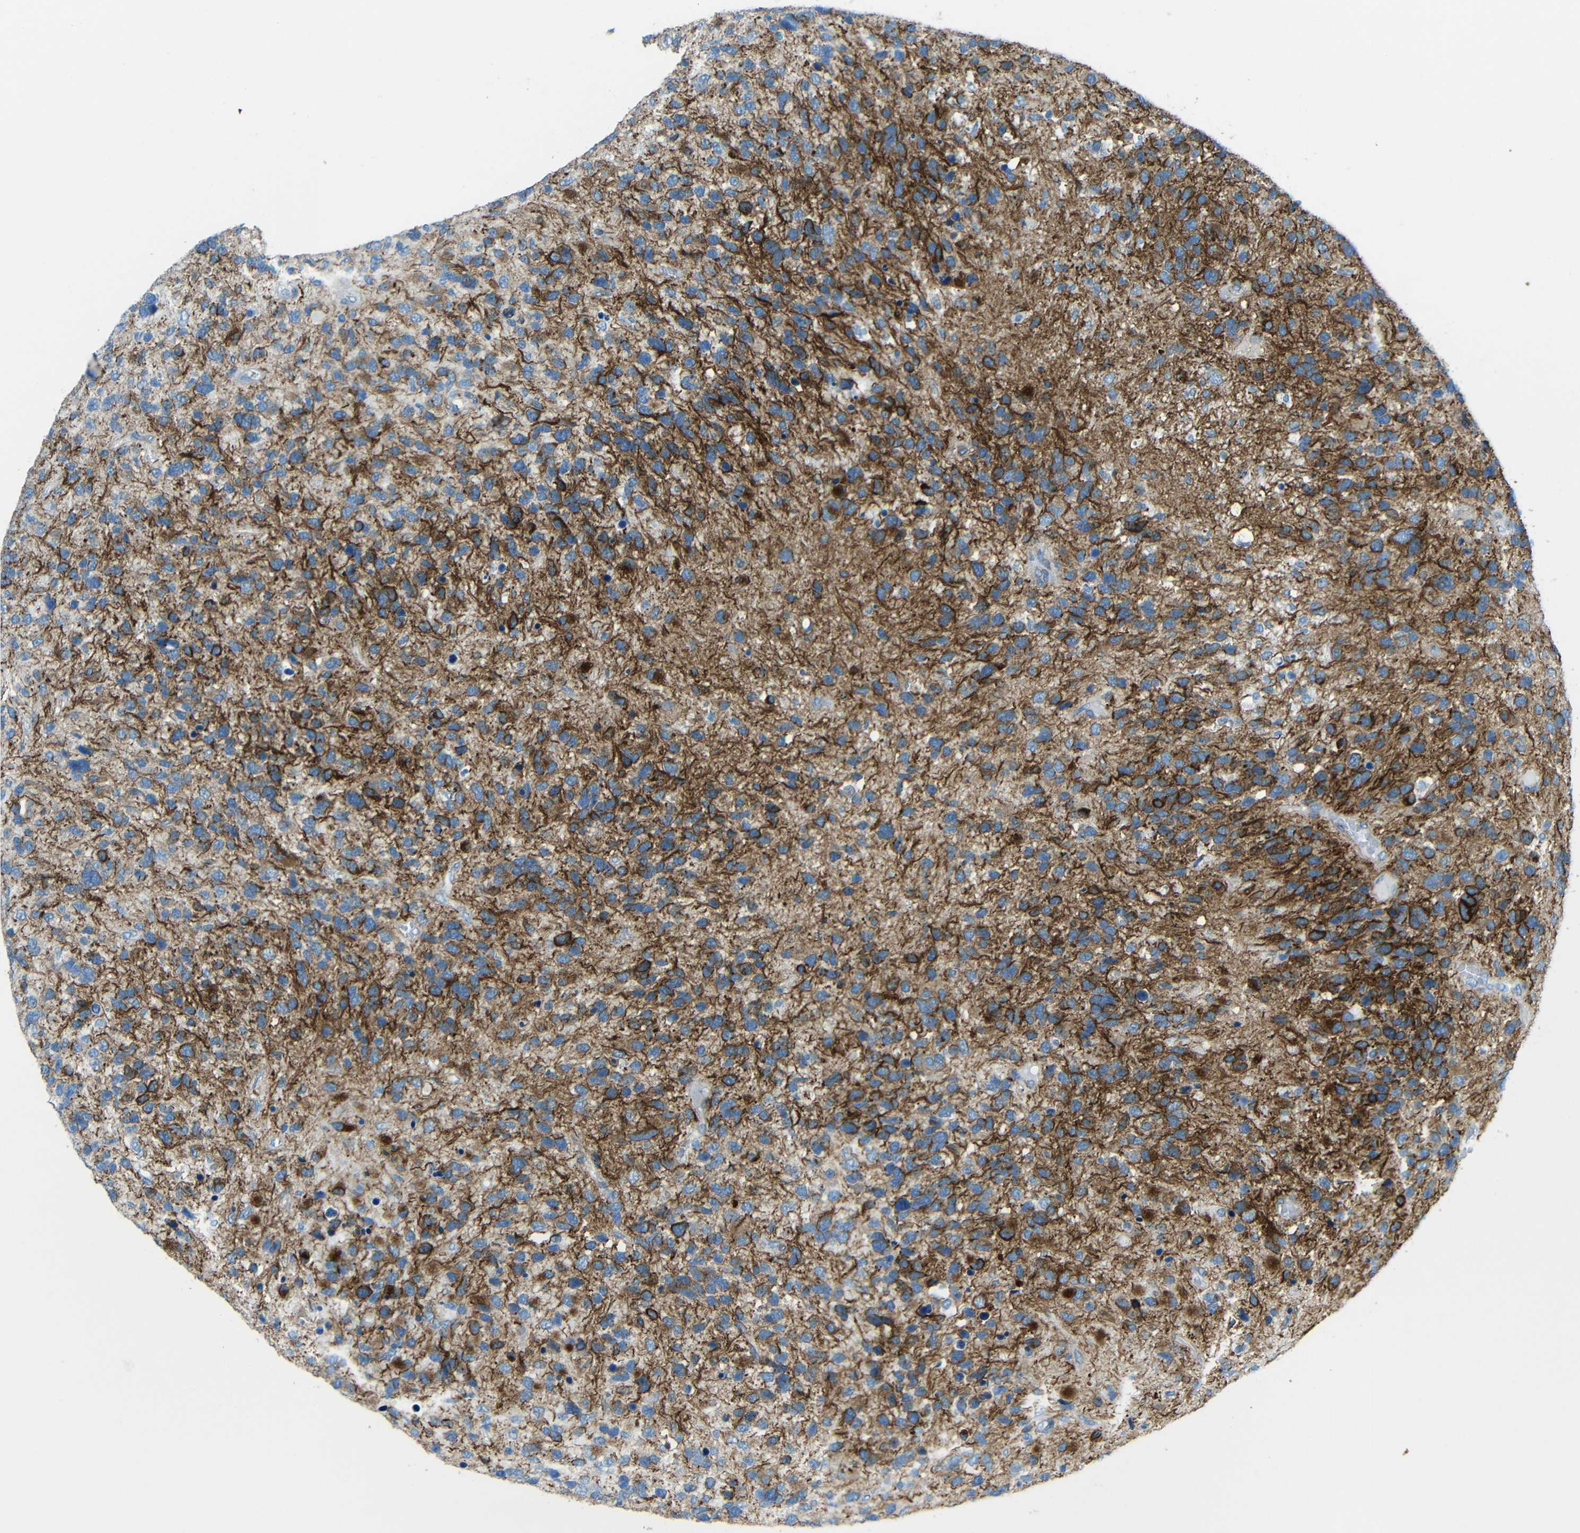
{"staining": {"intensity": "strong", "quantity": "25%-75%", "location": "cytoplasmic/membranous"}, "tissue": "glioma", "cell_type": "Tumor cells", "image_type": "cancer", "snomed": [{"axis": "morphology", "description": "Glioma, malignant, High grade"}, {"axis": "topography", "description": "Brain"}], "caption": "This is a histology image of immunohistochemistry staining of glioma, which shows strong expression in the cytoplasmic/membranous of tumor cells.", "gene": "TUBB4B", "patient": {"sex": "female", "age": 58}}